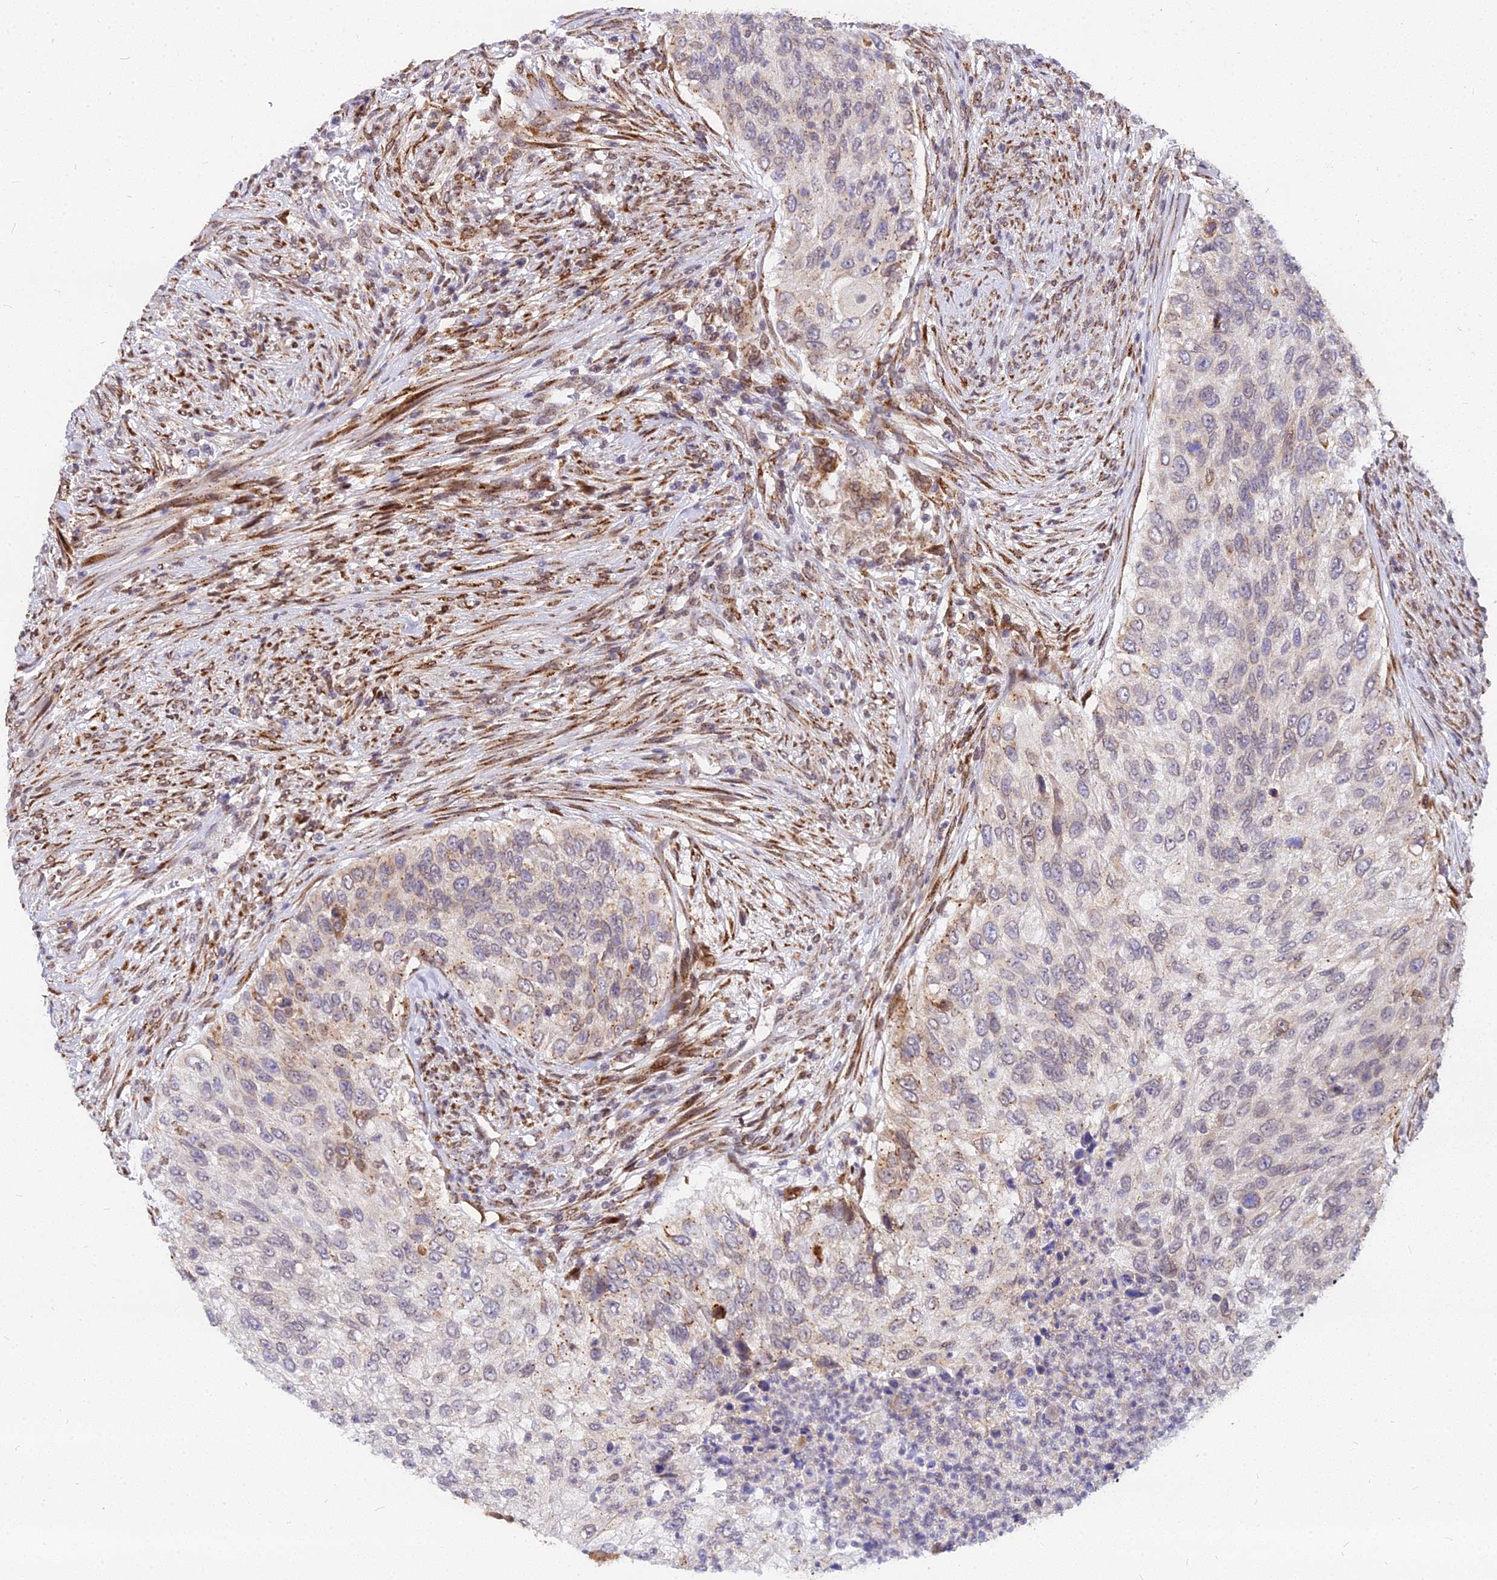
{"staining": {"intensity": "weak", "quantity": "25%-75%", "location": "cytoplasmic/membranous"}, "tissue": "urothelial cancer", "cell_type": "Tumor cells", "image_type": "cancer", "snomed": [{"axis": "morphology", "description": "Urothelial carcinoma, High grade"}, {"axis": "topography", "description": "Urinary bladder"}], "caption": "Brown immunohistochemical staining in urothelial carcinoma (high-grade) demonstrates weak cytoplasmic/membranous staining in approximately 25%-75% of tumor cells.", "gene": "RNF121", "patient": {"sex": "female", "age": 60}}